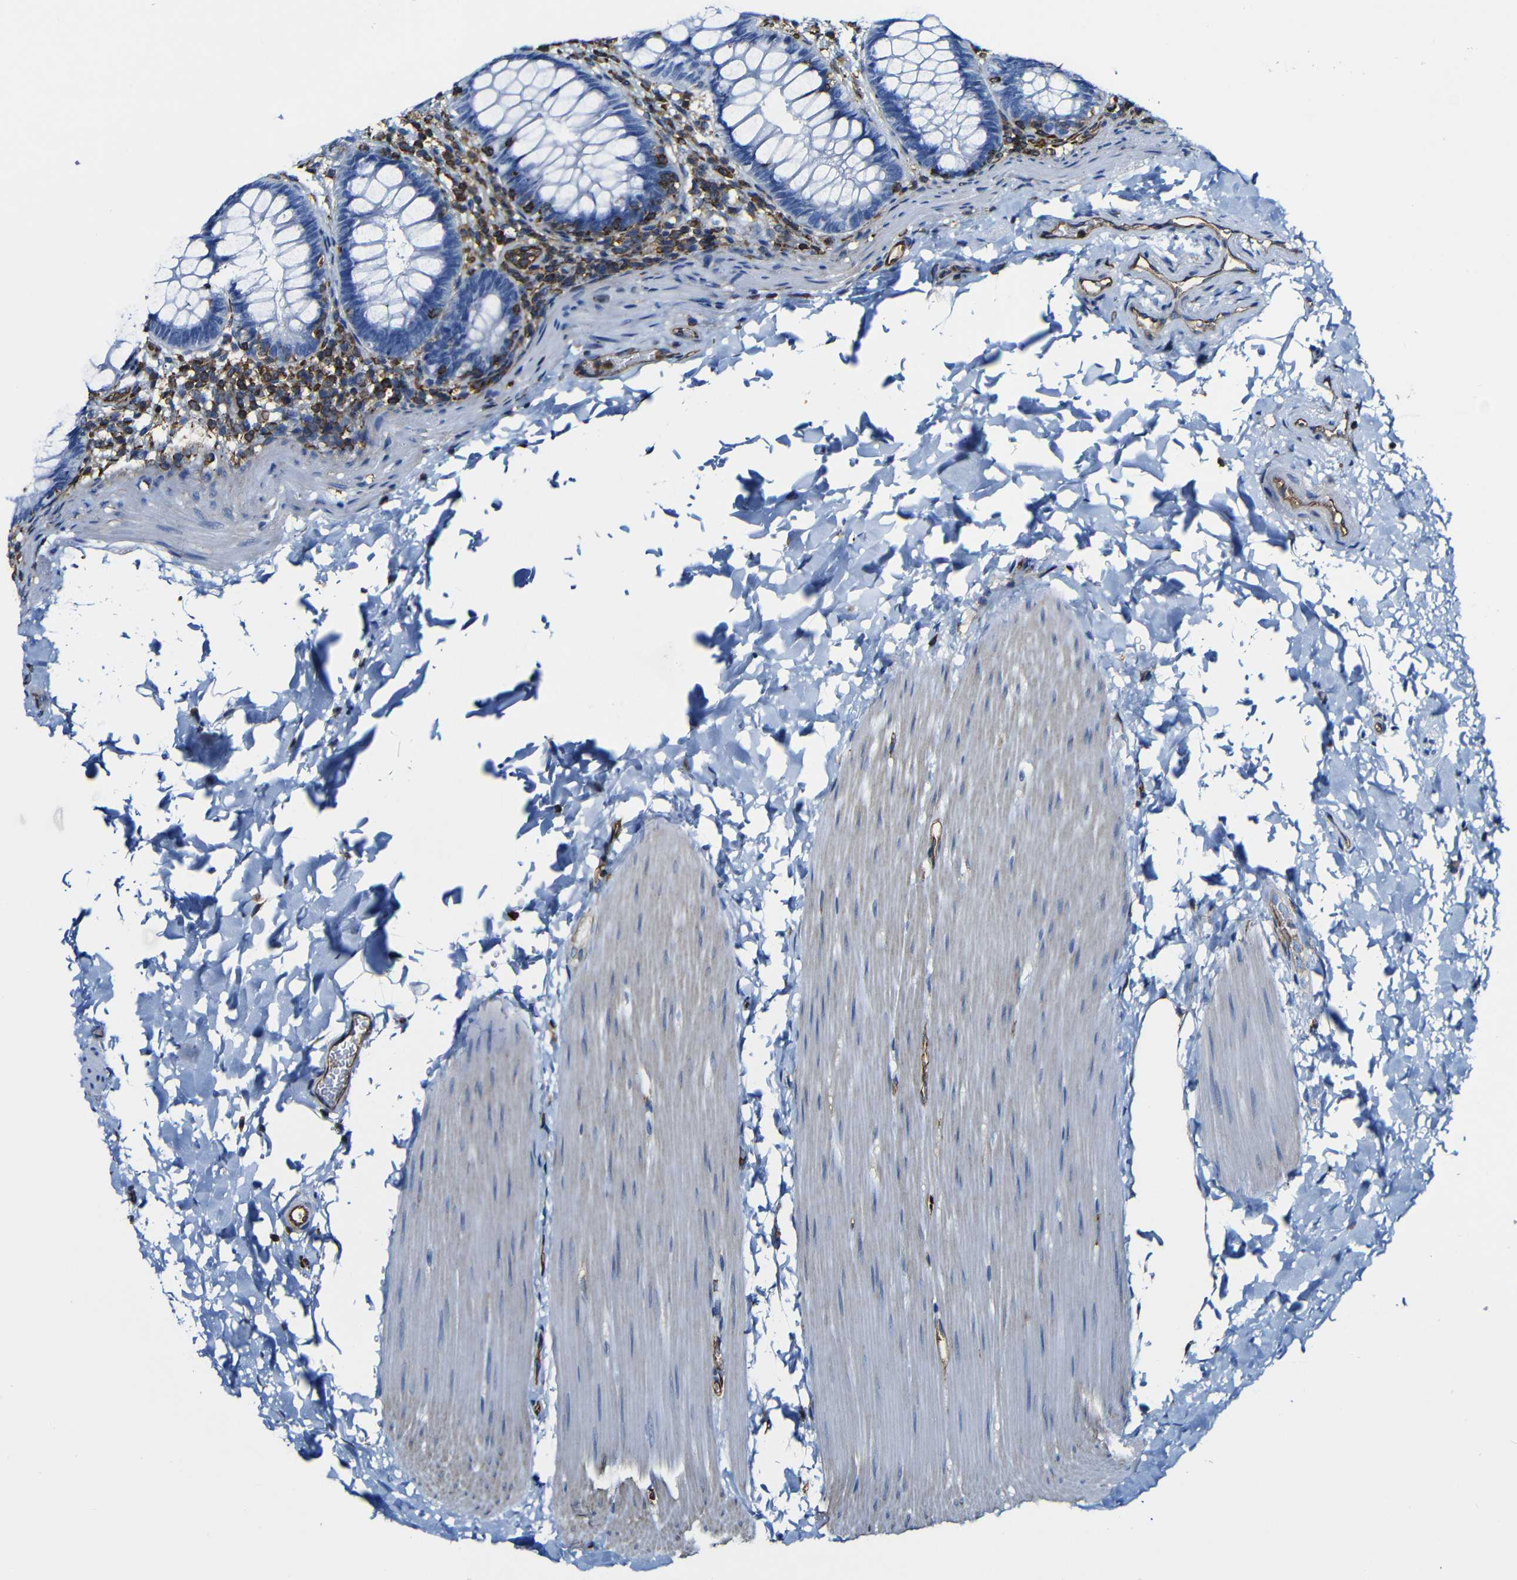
{"staining": {"intensity": "negative", "quantity": "none", "location": "none"}, "tissue": "rectum", "cell_type": "Glandular cells", "image_type": "normal", "snomed": [{"axis": "morphology", "description": "Normal tissue, NOS"}, {"axis": "topography", "description": "Rectum"}], "caption": "Unremarkable rectum was stained to show a protein in brown. There is no significant positivity in glandular cells.", "gene": "MSN", "patient": {"sex": "female", "age": 24}}